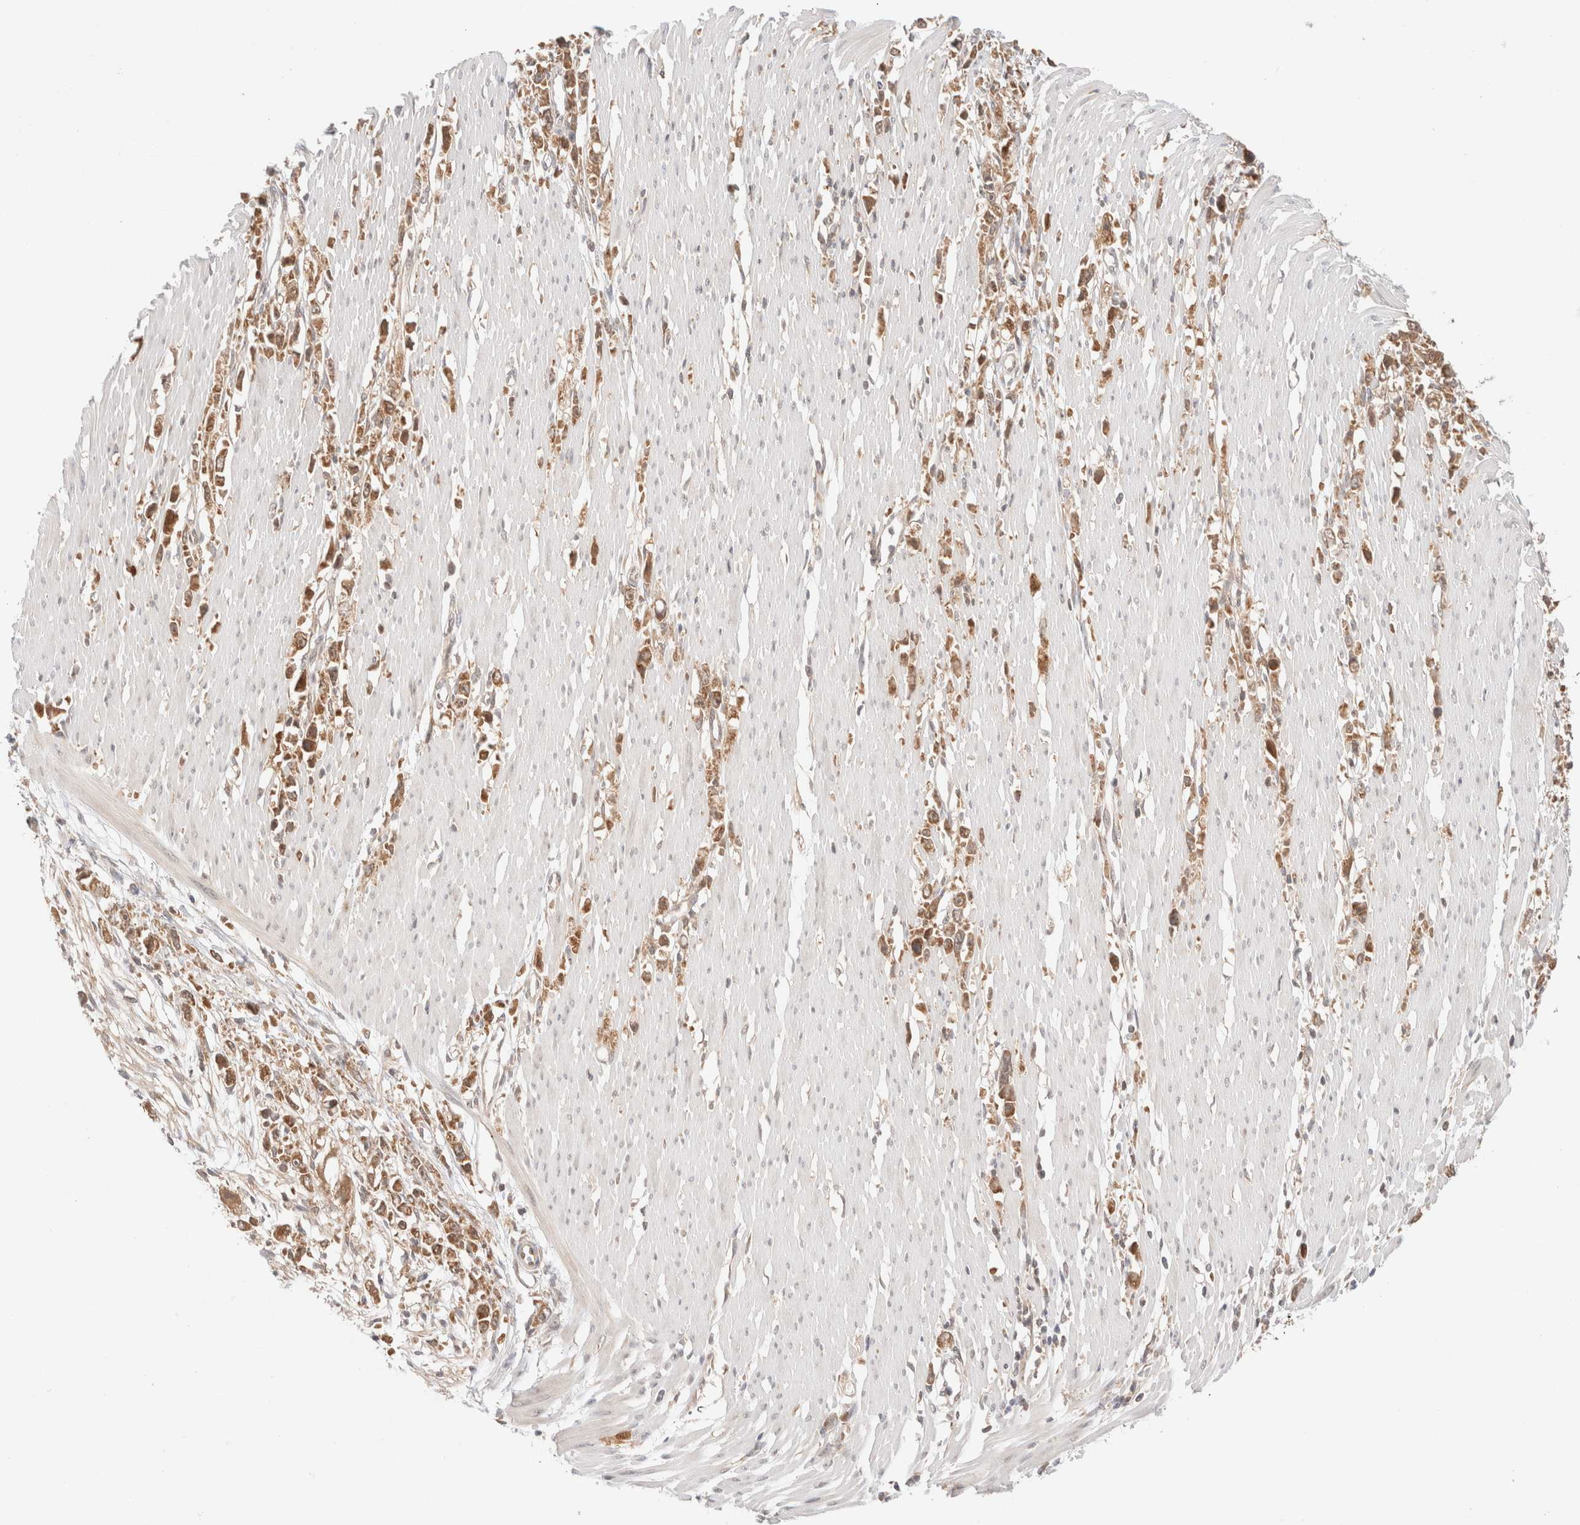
{"staining": {"intensity": "moderate", "quantity": ">75%", "location": "cytoplasmic/membranous"}, "tissue": "stomach cancer", "cell_type": "Tumor cells", "image_type": "cancer", "snomed": [{"axis": "morphology", "description": "Adenocarcinoma, NOS"}, {"axis": "topography", "description": "Stomach"}], "caption": "DAB (3,3'-diaminobenzidine) immunohistochemical staining of stomach cancer demonstrates moderate cytoplasmic/membranous protein staining in approximately >75% of tumor cells. The staining is performed using DAB (3,3'-diaminobenzidine) brown chromogen to label protein expression. The nuclei are counter-stained blue using hematoxylin.", "gene": "XKR4", "patient": {"sex": "female", "age": 59}}